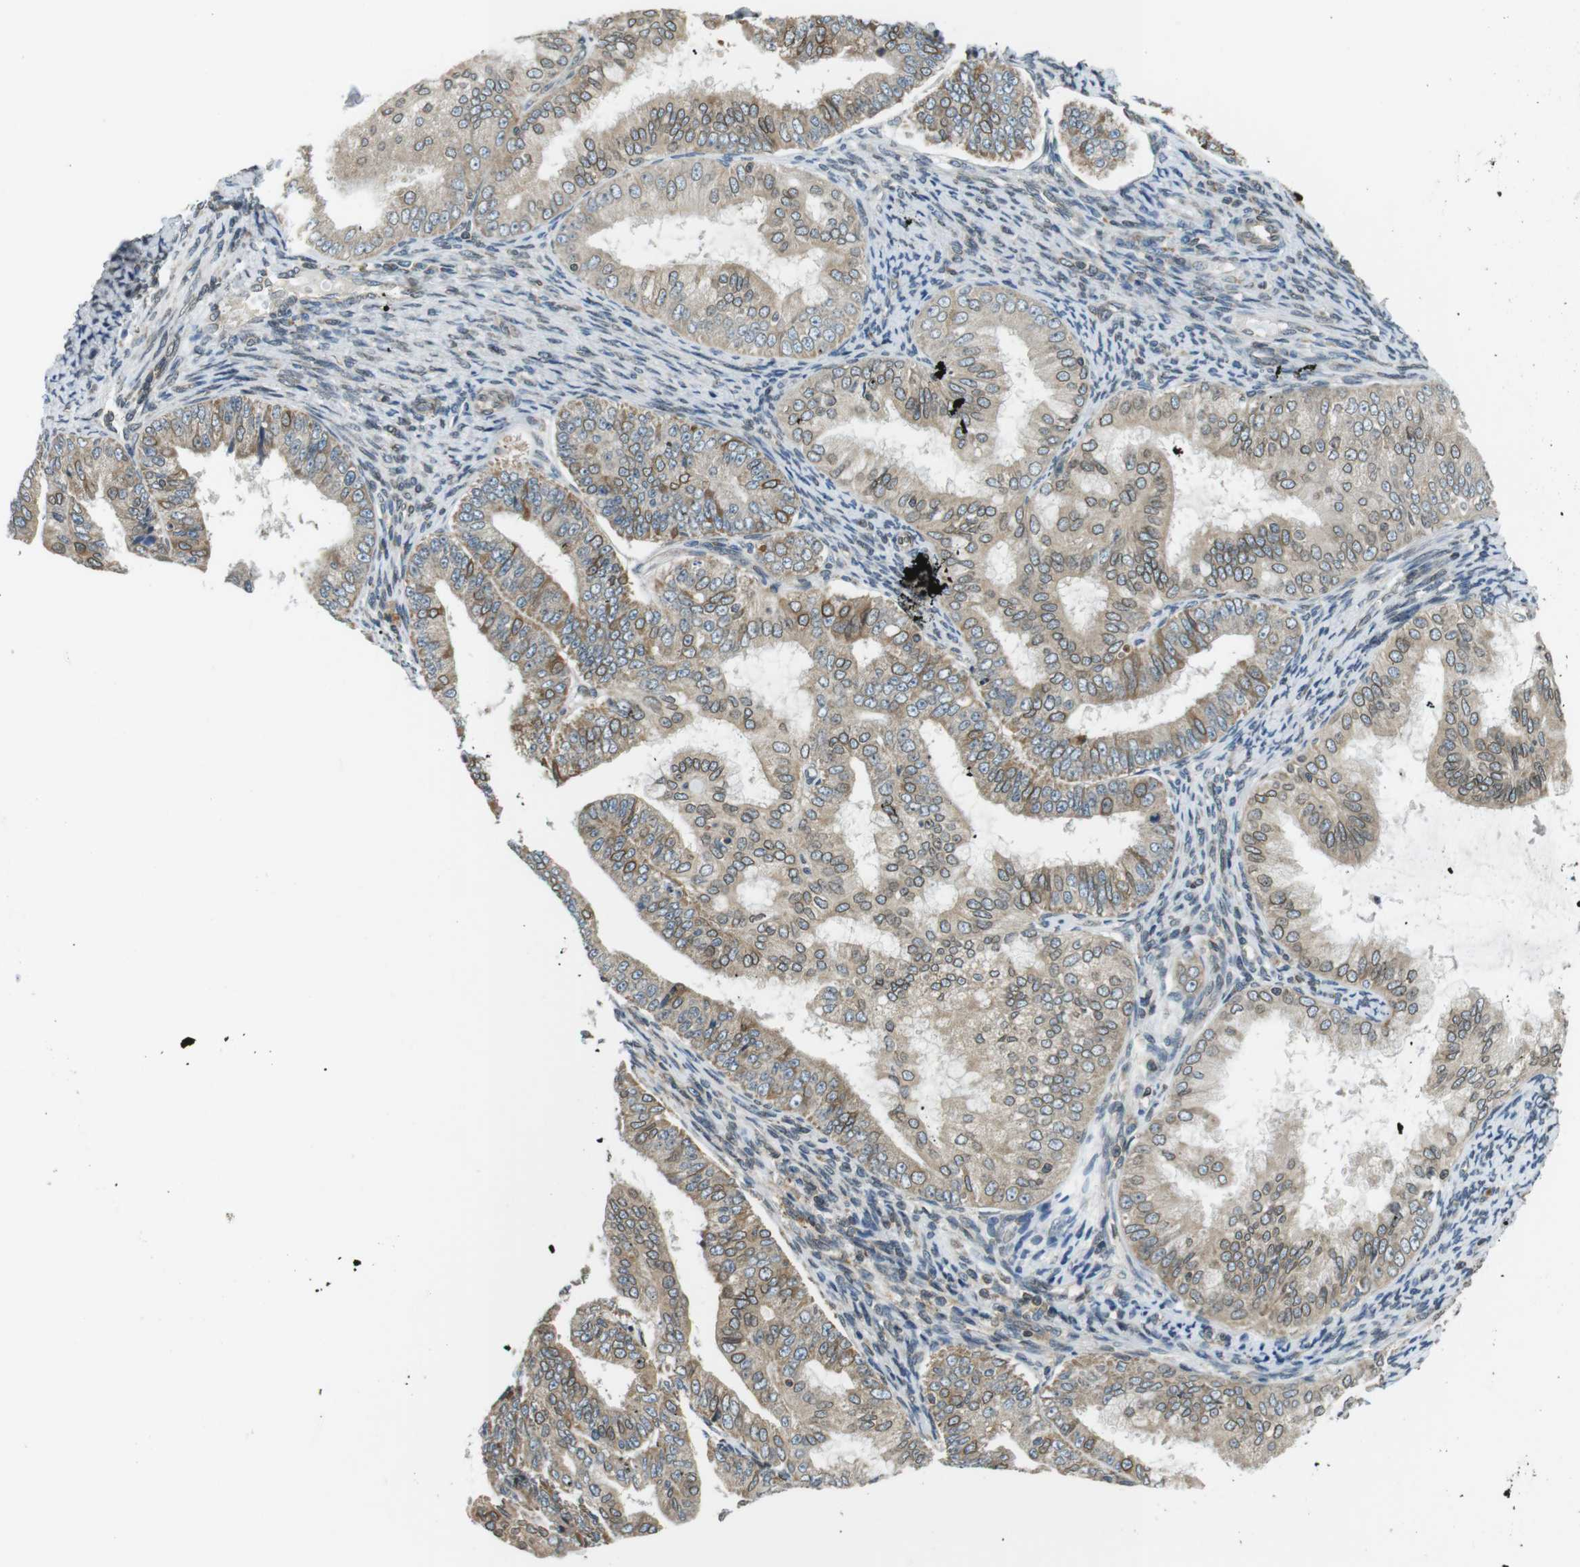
{"staining": {"intensity": "weak", "quantity": ">75%", "location": "cytoplasmic/membranous,nuclear"}, "tissue": "endometrial cancer", "cell_type": "Tumor cells", "image_type": "cancer", "snomed": [{"axis": "morphology", "description": "Adenocarcinoma, NOS"}, {"axis": "topography", "description": "Endometrium"}], "caption": "A brown stain highlights weak cytoplasmic/membranous and nuclear expression of a protein in human endometrial cancer (adenocarcinoma) tumor cells.", "gene": "TMX4", "patient": {"sex": "female", "age": 63}}